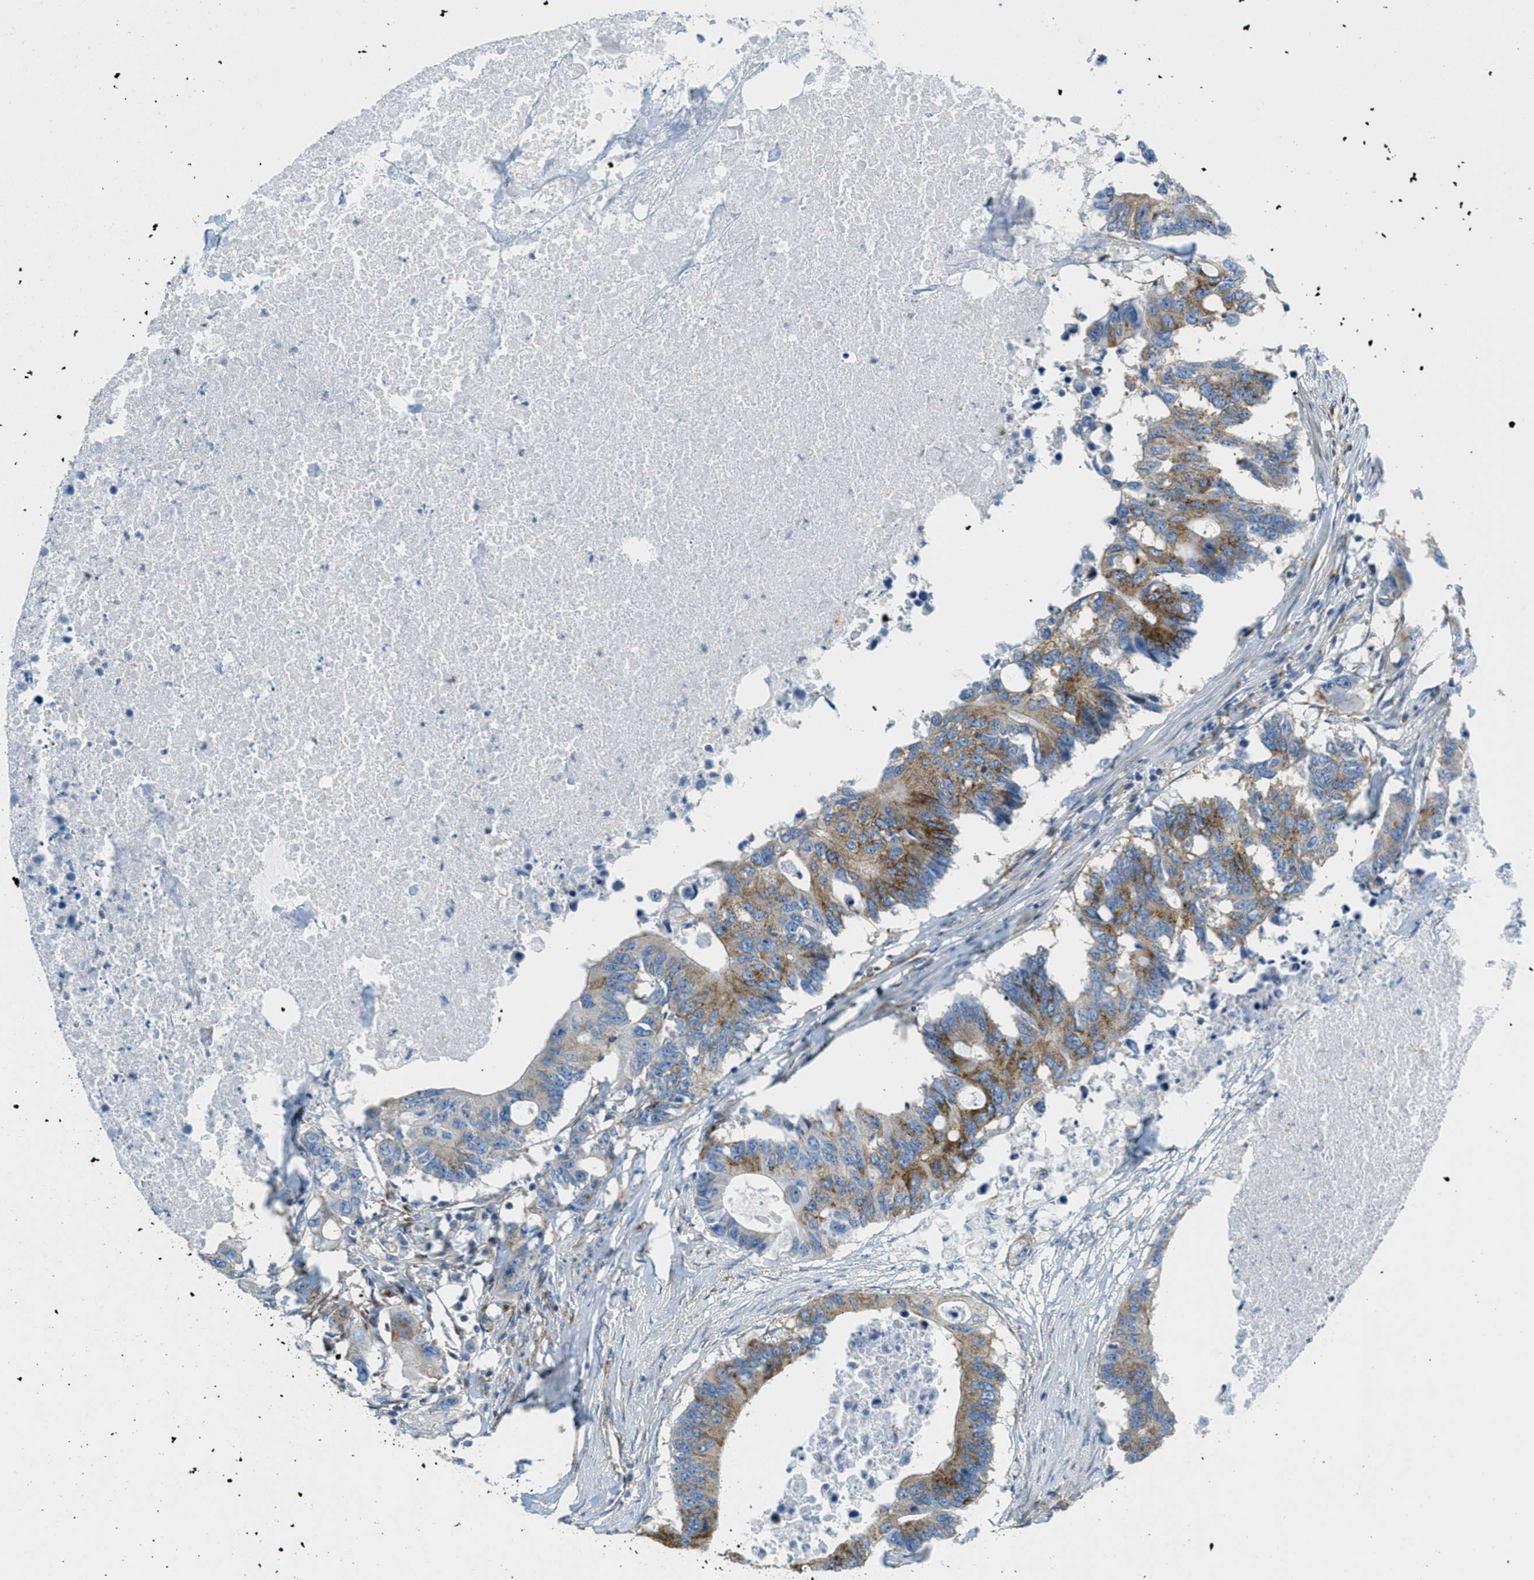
{"staining": {"intensity": "moderate", "quantity": ">75%", "location": "cytoplasmic/membranous"}, "tissue": "colorectal cancer", "cell_type": "Tumor cells", "image_type": "cancer", "snomed": [{"axis": "morphology", "description": "Adenocarcinoma, NOS"}, {"axis": "topography", "description": "Colon"}], "caption": "A brown stain highlights moderate cytoplasmic/membranous expression of a protein in colorectal cancer tumor cells. (DAB IHC with brightfield microscopy, high magnification).", "gene": "AP2B1", "patient": {"sex": "male", "age": 71}}